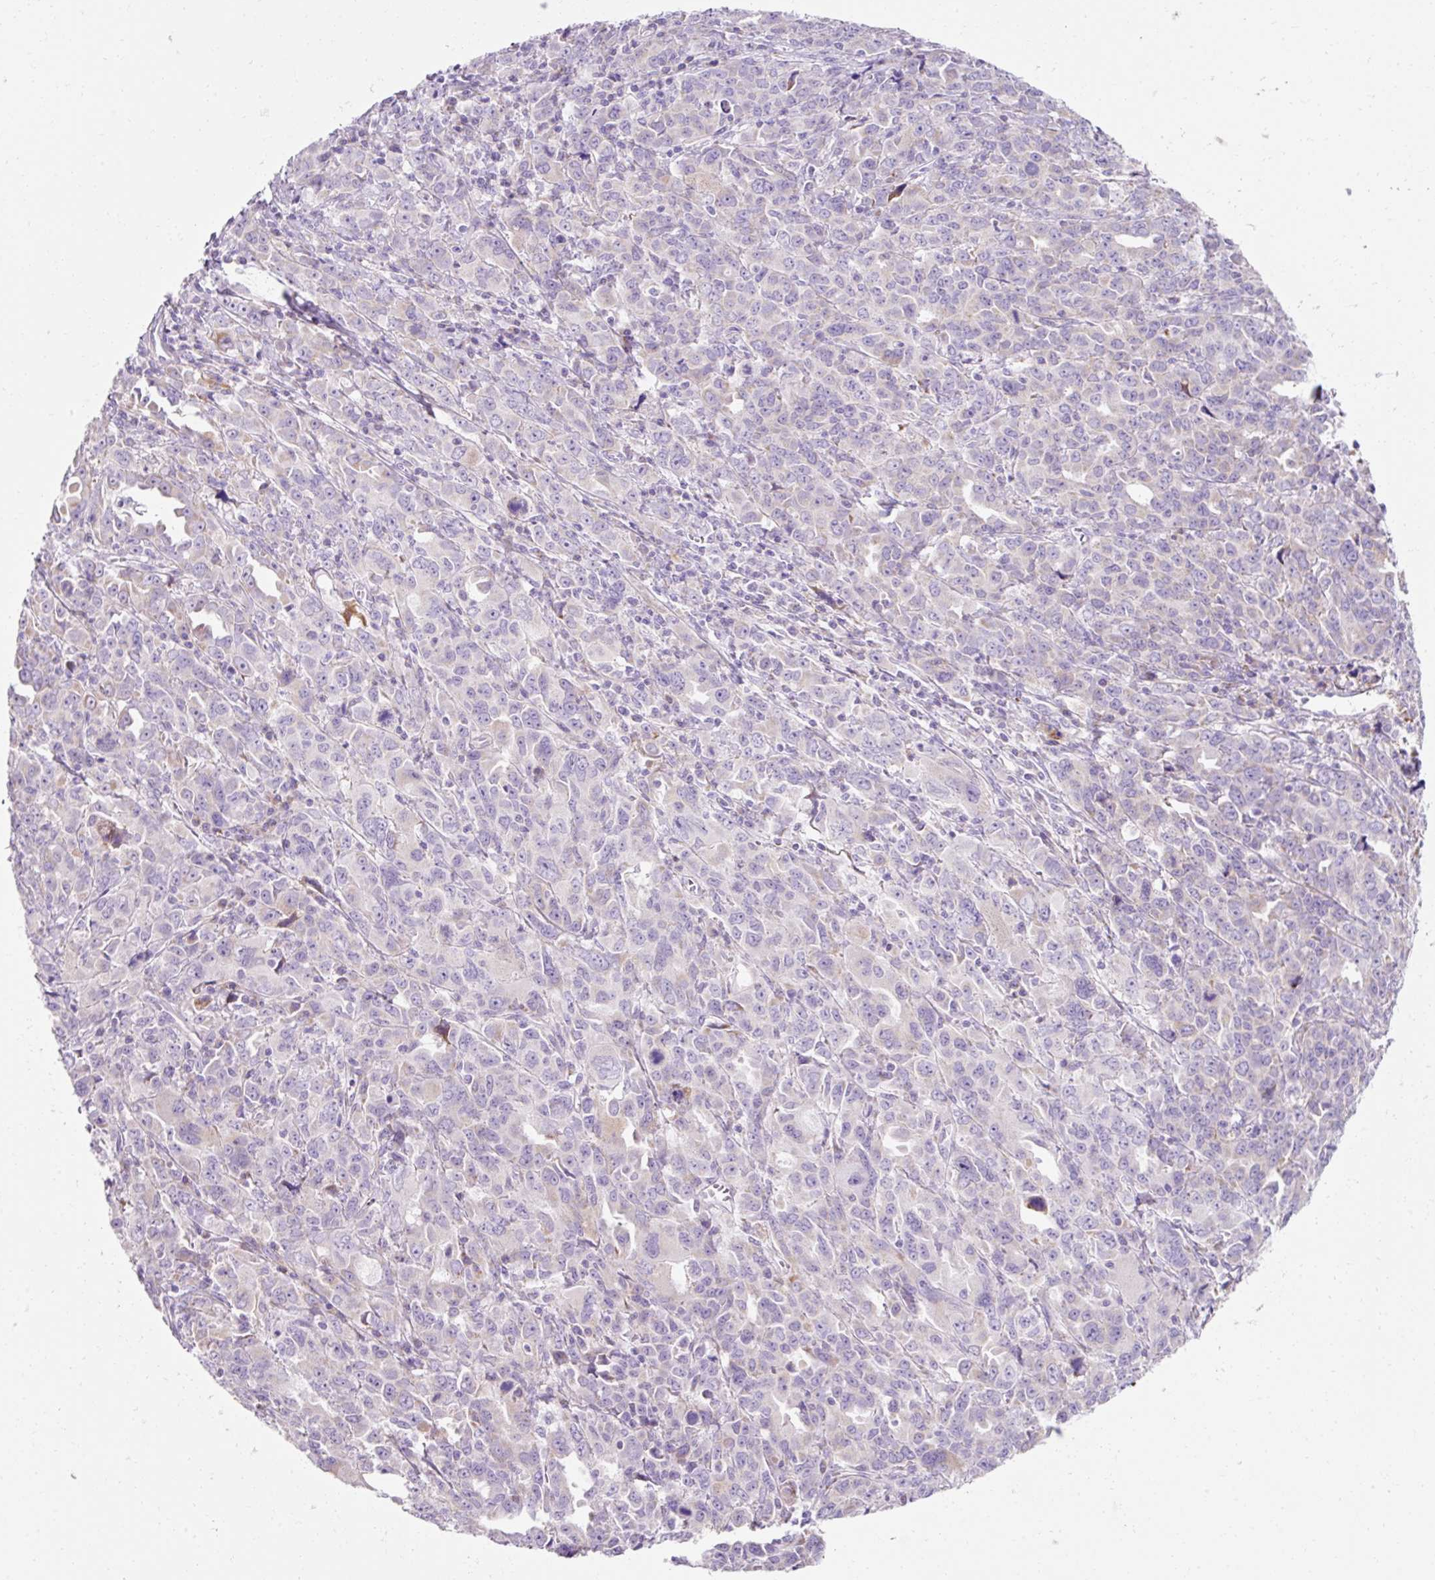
{"staining": {"intensity": "weak", "quantity": "25%-75%", "location": "cytoplasmic/membranous"}, "tissue": "ovarian cancer", "cell_type": "Tumor cells", "image_type": "cancer", "snomed": [{"axis": "morphology", "description": "Adenocarcinoma, NOS"}, {"axis": "morphology", "description": "Carcinoma, endometroid"}, {"axis": "topography", "description": "Ovary"}], "caption": "Protein staining reveals weak cytoplasmic/membranous staining in about 25%-75% of tumor cells in ovarian cancer. (DAB IHC, brown staining for protein, blue staining for nuclei).", "gene": "PLPP2", "patient": {"sex": "female", "age": 72}}